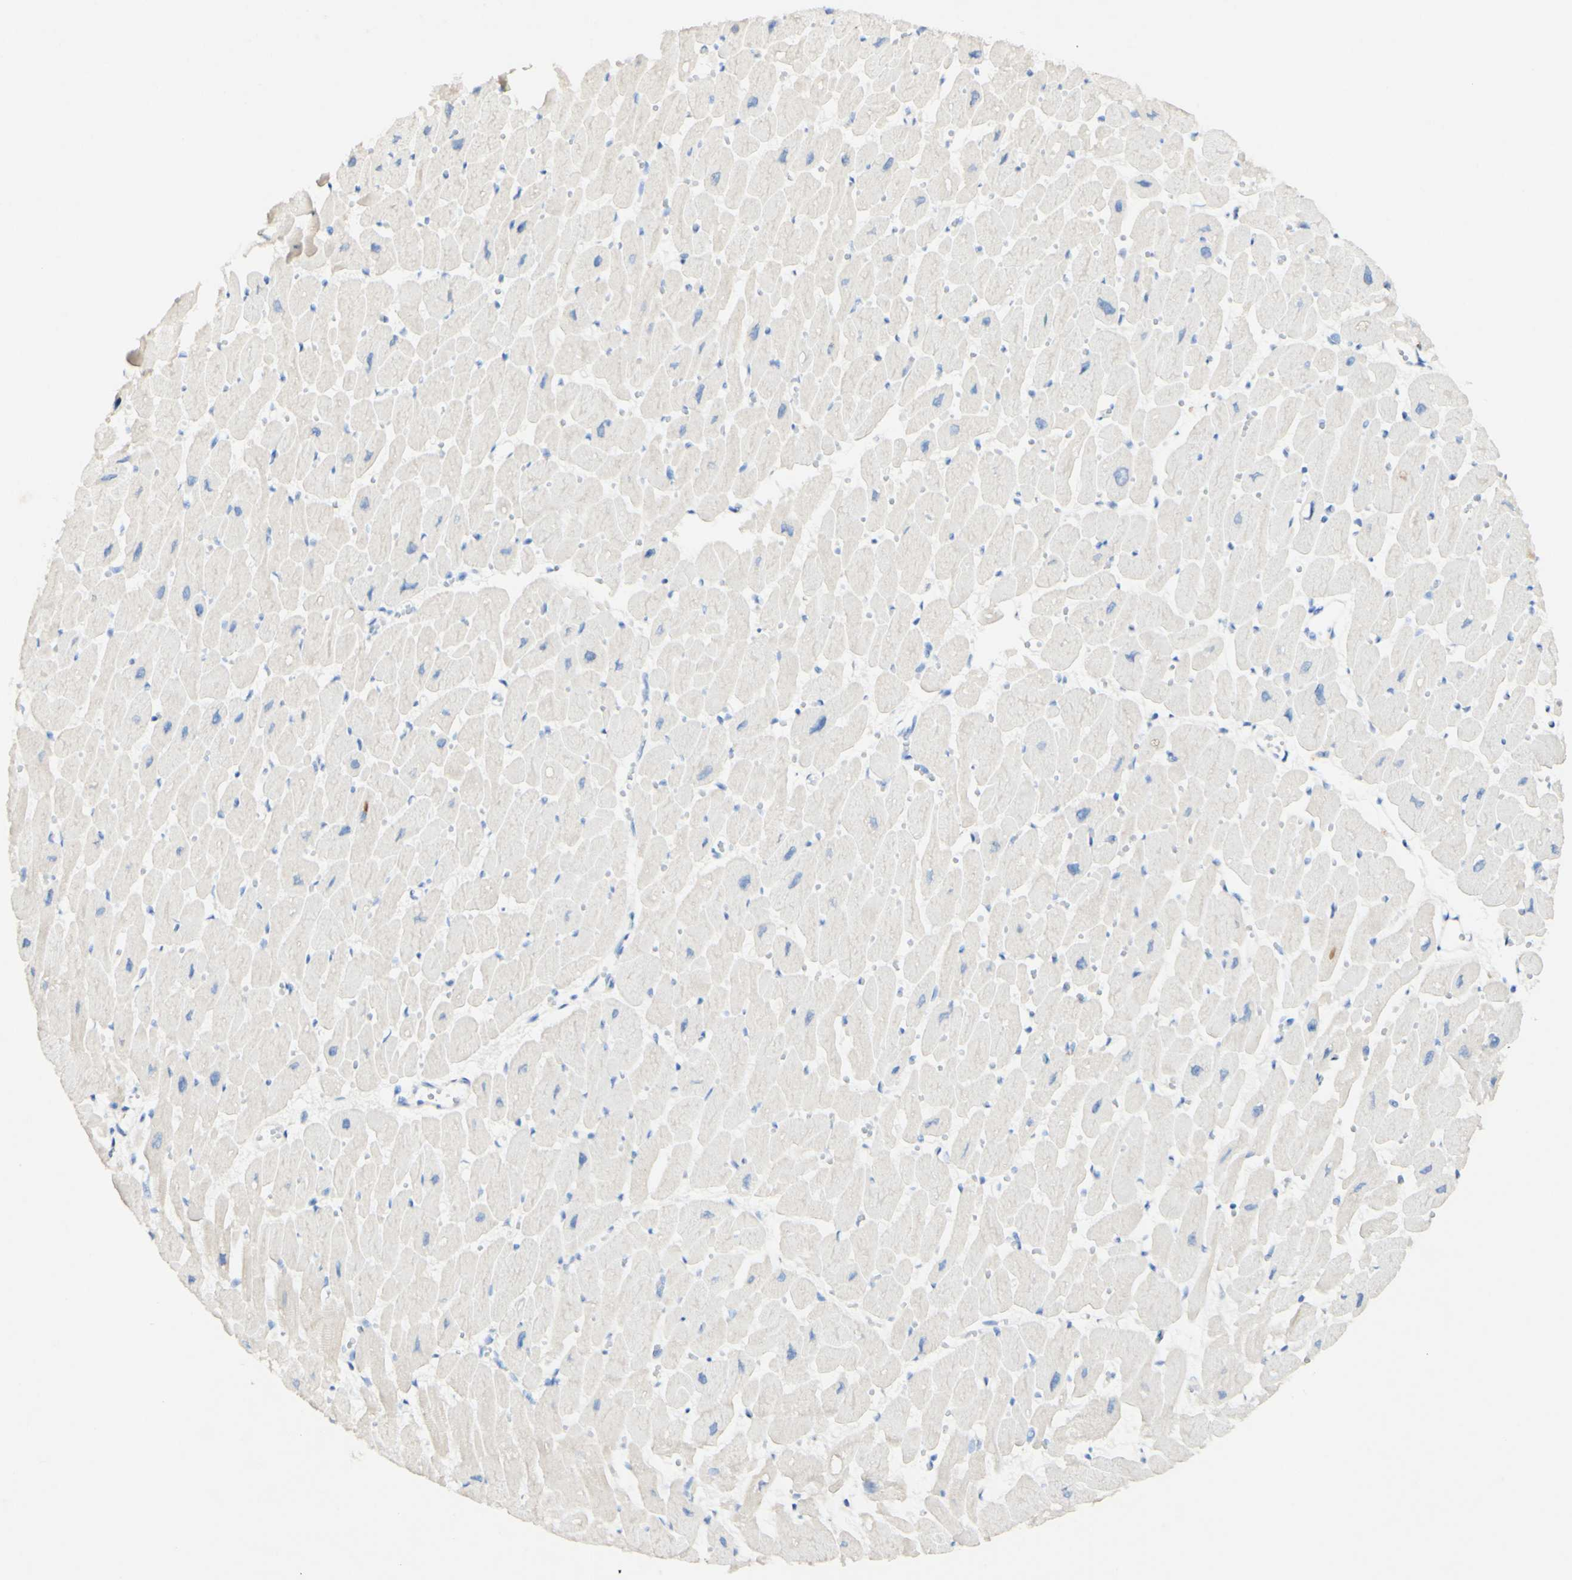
{"staining": {"intensity": "negative", "quantity": "none", "location": "none"}, "tissue": "heart muscle", "cell_type": "Cardiomyocytes", "image_type": "normal", "snomed": [{"axis": "morphology", "description": "Normal tissue, NOS"}, {"axis": "topography", "description": "Heart"}], "caption": "A micrograph of human heart muscle is negative for staining in cardiomyocytes. (Immunohistochemistry (ihc), brightfield microscopy, high magnification).", "gene": "FGF4", "patient": {"sex": "female", "age": 54}}